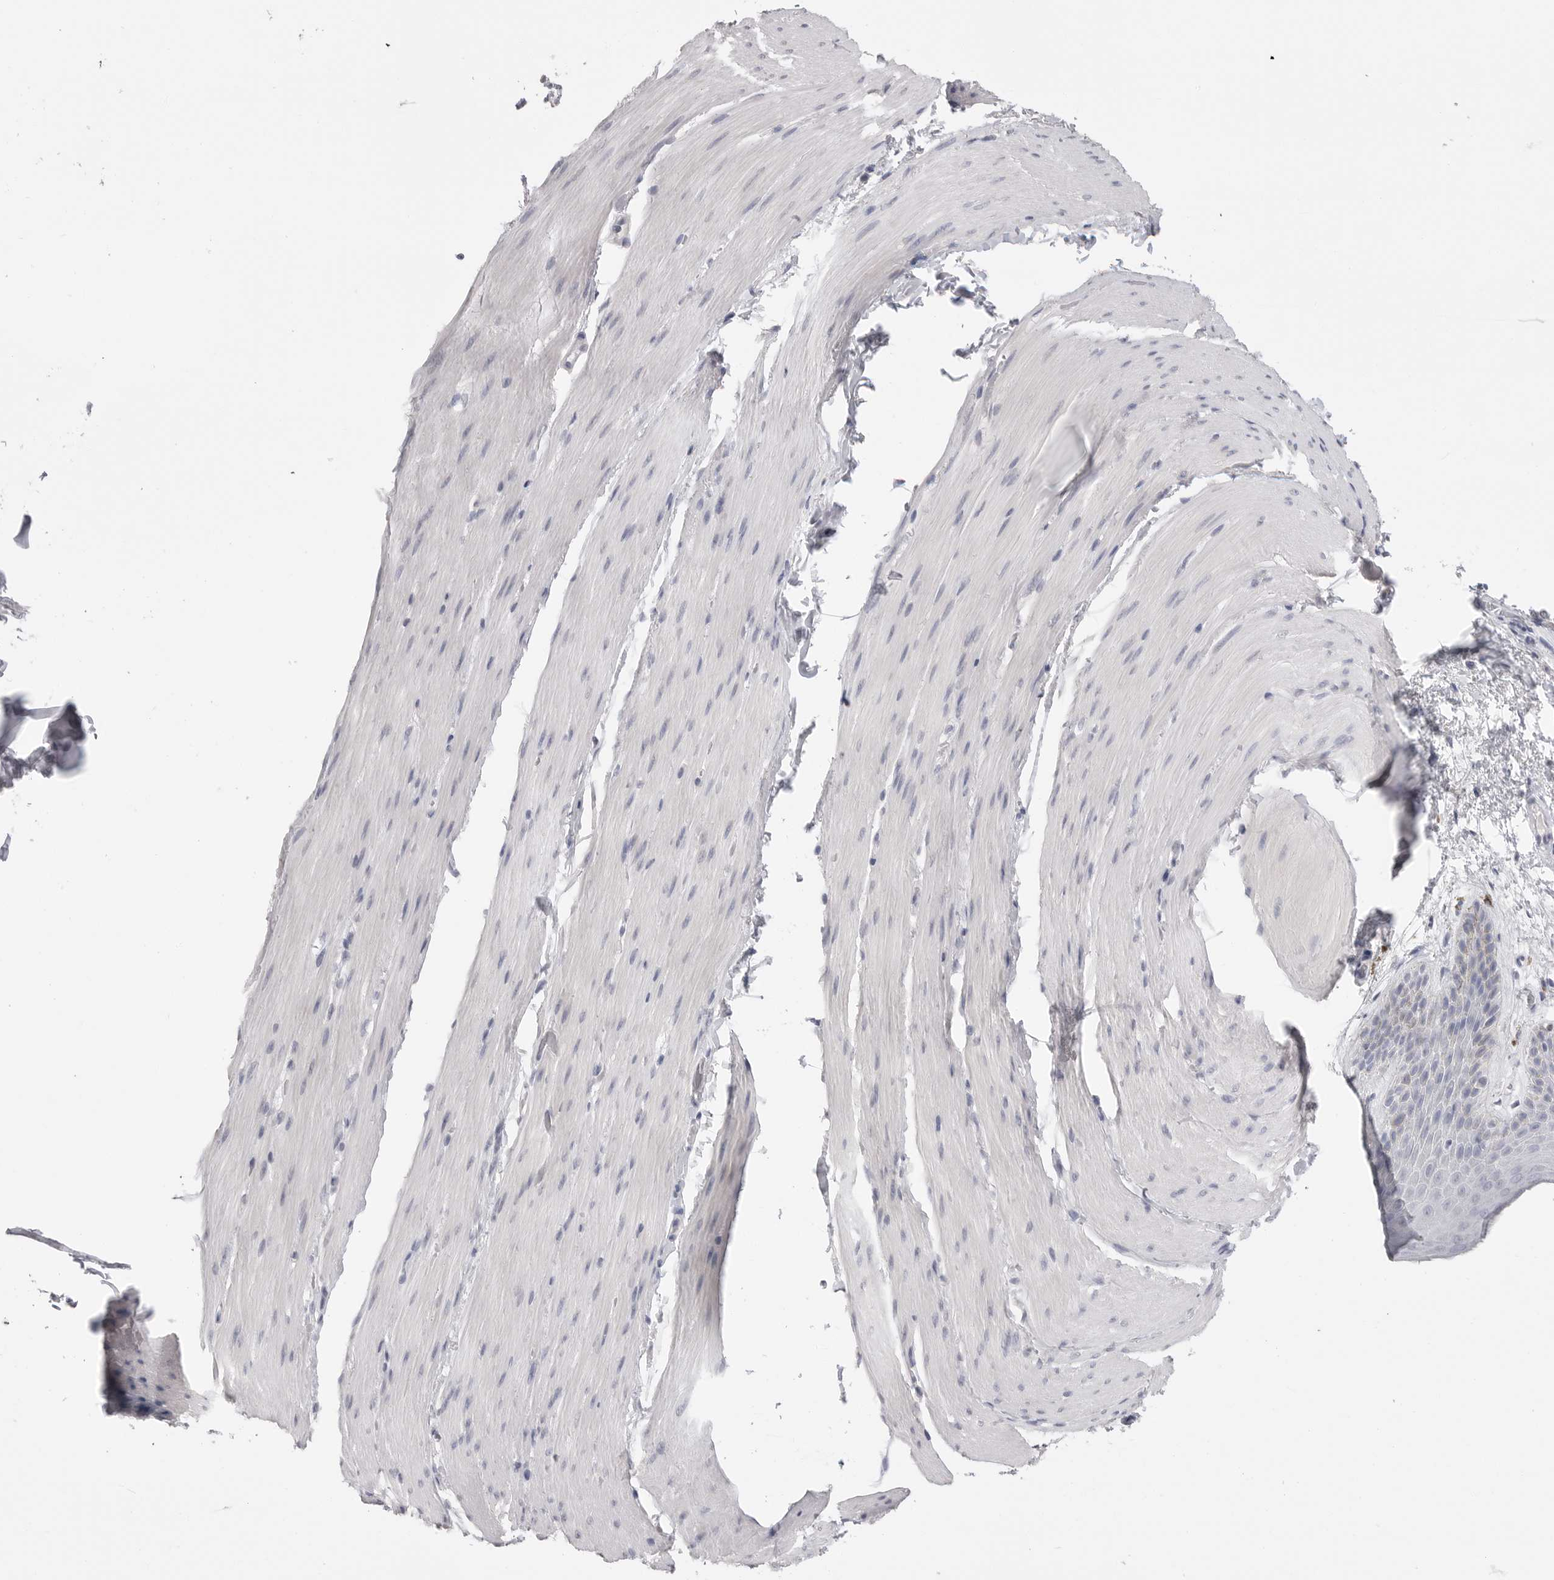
{"staining": {"intensity": "negative", "quantity": "none", "location": "none"}, "tissue": "smooth muscle", "cell_type": "Smooth muscle cells", "image_type": "normal", "snomed": [{"axis": "morphology", "description": "Normal tissue, NOS"}, {"axis": "topography", "description": "Smooth muscle"}, {"axis": "topography", "description": "Small intestine"}], "caption": "Immunohistochemistry image of unremarkable human smooth muscle stained for a protein (brown), which demonstrates no expression in smooth muscle cells. Nuclei are stained in blue.", "gene": "CPB1", "patient": {"sex": "female", "age": 84}}